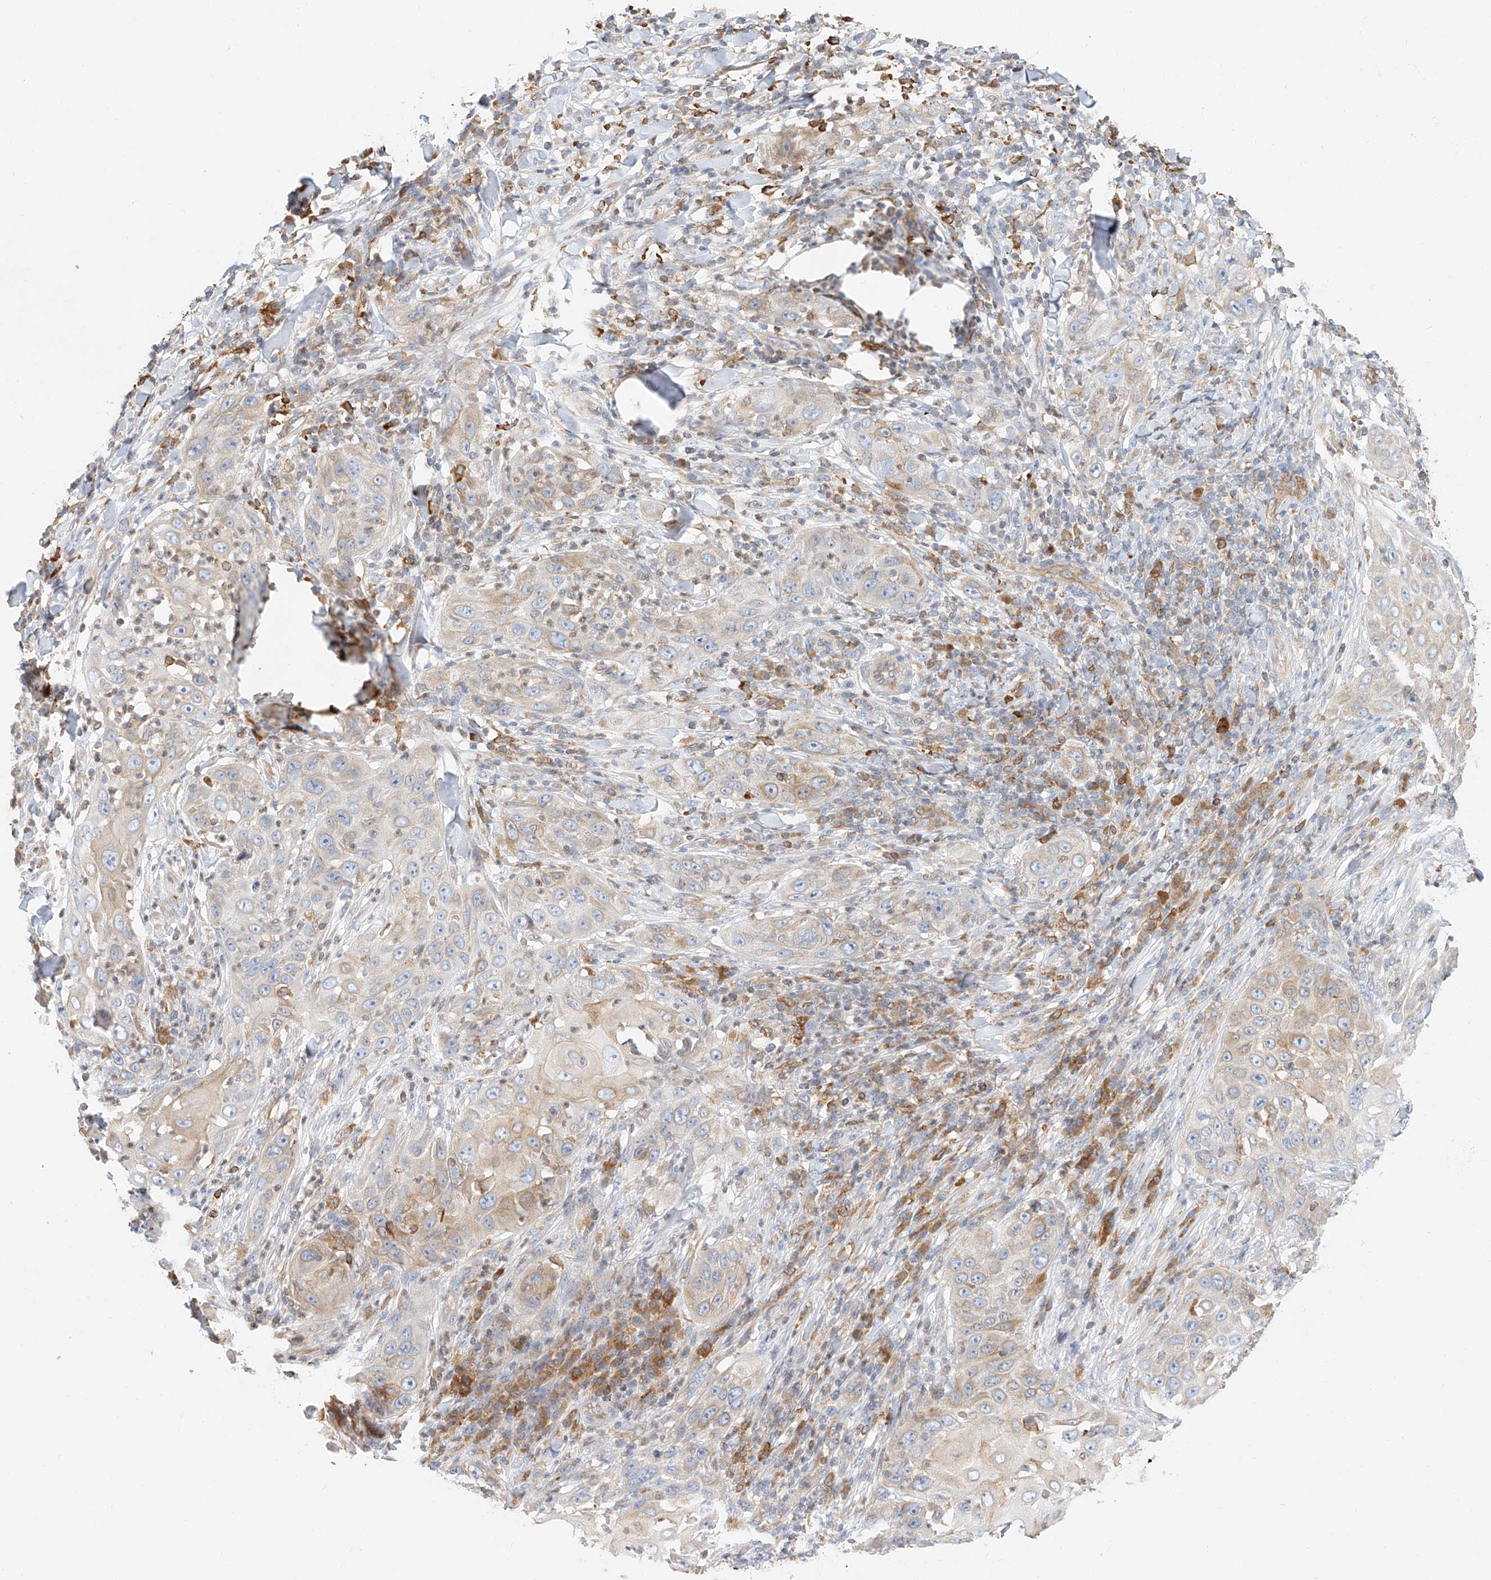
{"staining": {"intensity": "weak", "quantity": "25%-75%", "location": "cytoplasmic/membranous"}, "tissue": "skin cancer", "cell_type": "Tumor cells", "image_type": "cancer", "snomed": [{"axis": "morphology", "description": "Squamous cell carcinoma, NOS"}, {"axis": "topography", "description": "Skin"}], "caption": "The immunohistochemical stain highlights weak cytoplasmic/membranous staining in tumor cells of skin cancer (squamous cell carcinoma) tissue.", "gene": "DHRS7", "patient": {"sex": "female", "age": 44}}